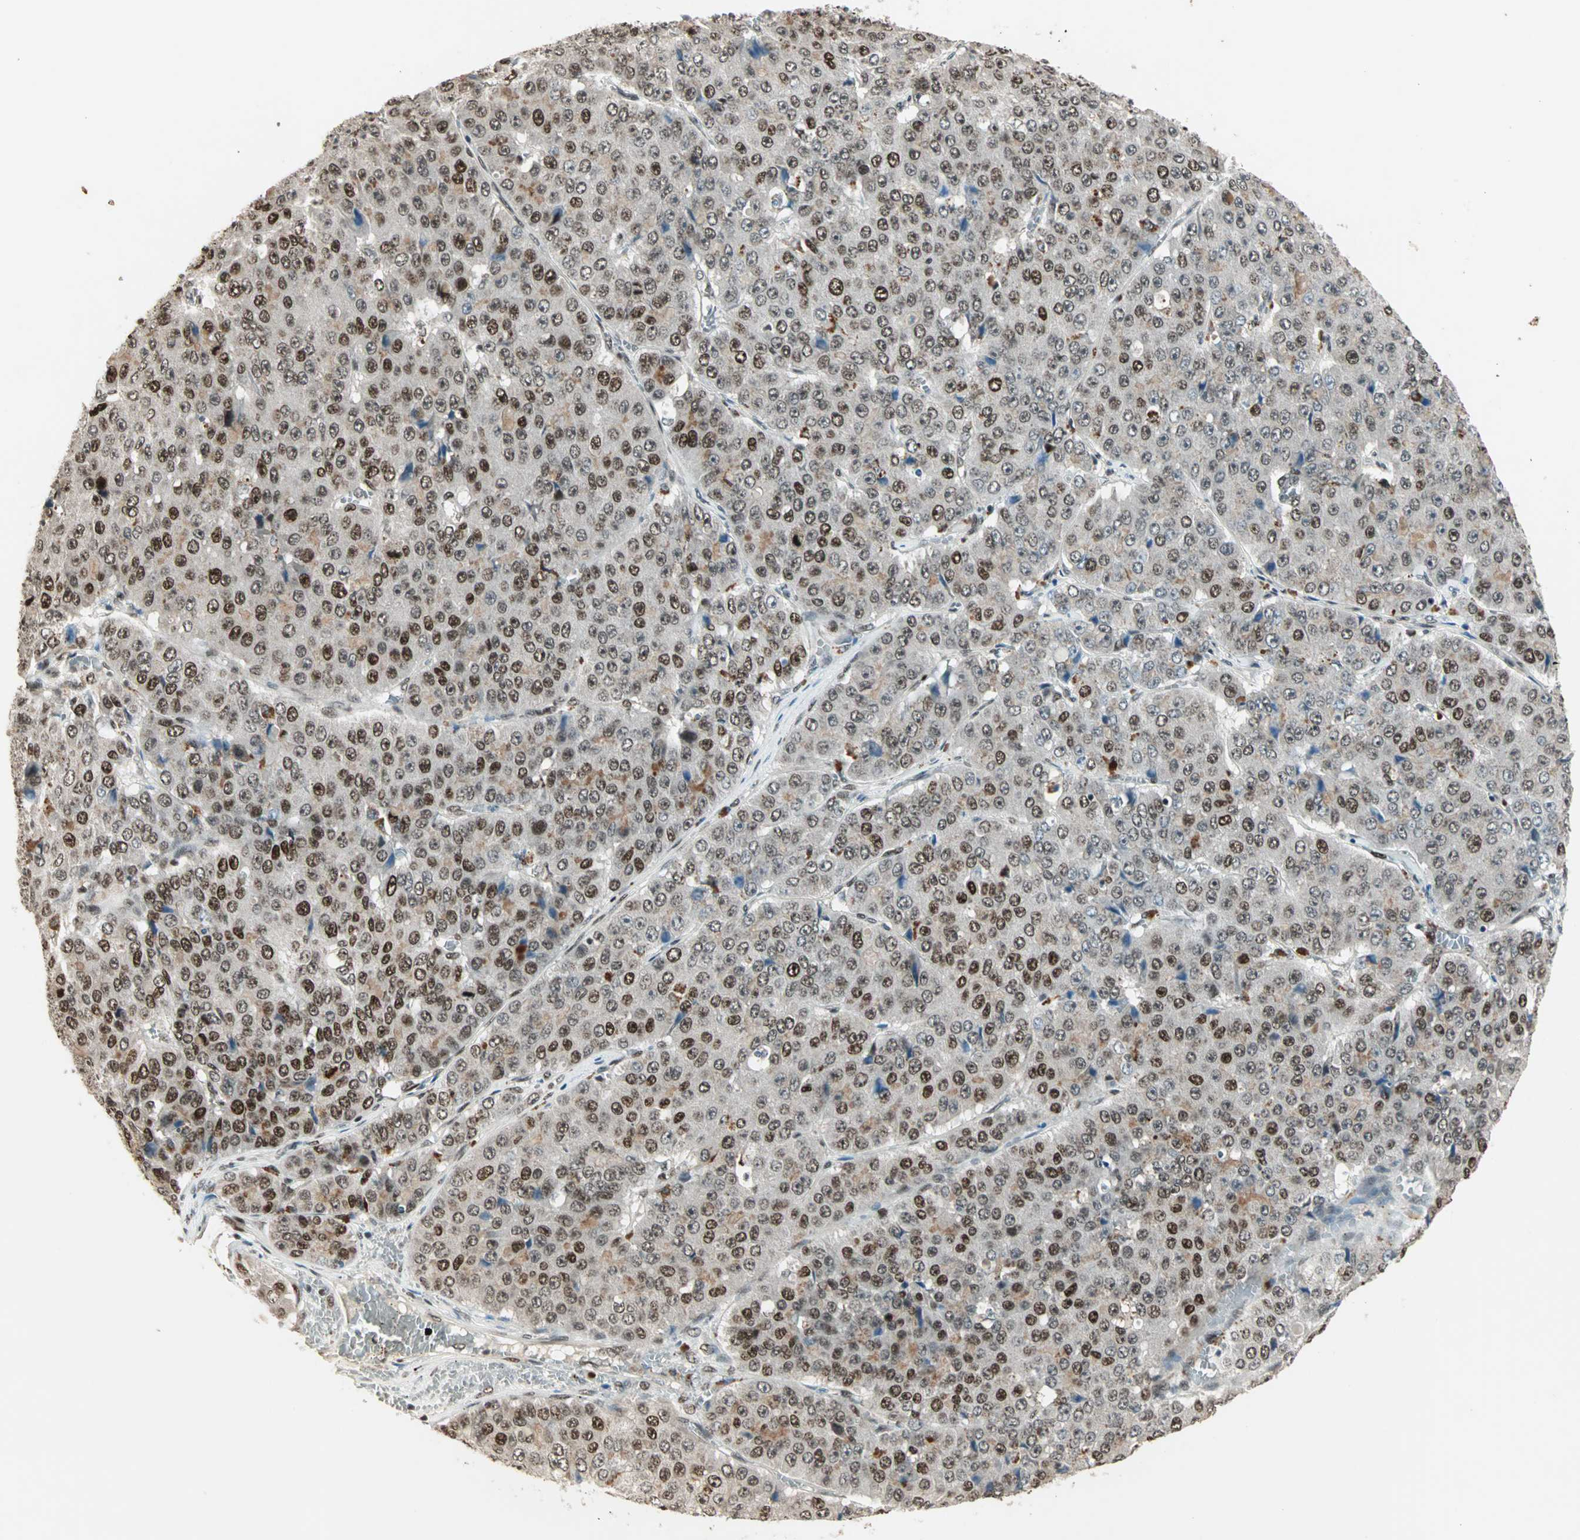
{"staining": {"intensity": "strong", "quantity": ">75%", "location": "cytoplasmic/membranous,nuclear"}, "tissue": "pancreatic cancer", "cell_type": "Tumor cells", "image_type": "cancer", "snomed": [{"axis": "morphology", "description": "Adenocarcinoma, NOS"}, {"axis": "topography", "description": "Pancreas"}], "caption": "Immunohistochemistry image of neoplastic tissue: human pancreatic cancer stained using immunohistochemistry demonstrates high levels of strong protein expression localized specifically in the cytoplasmic/membranous and nuclear of tumor cells, appearing as a cytoplasmic/membranous and nuclear brown color.", "gene": "MDC1", "patient": {"sex": "male", "age": 50}}